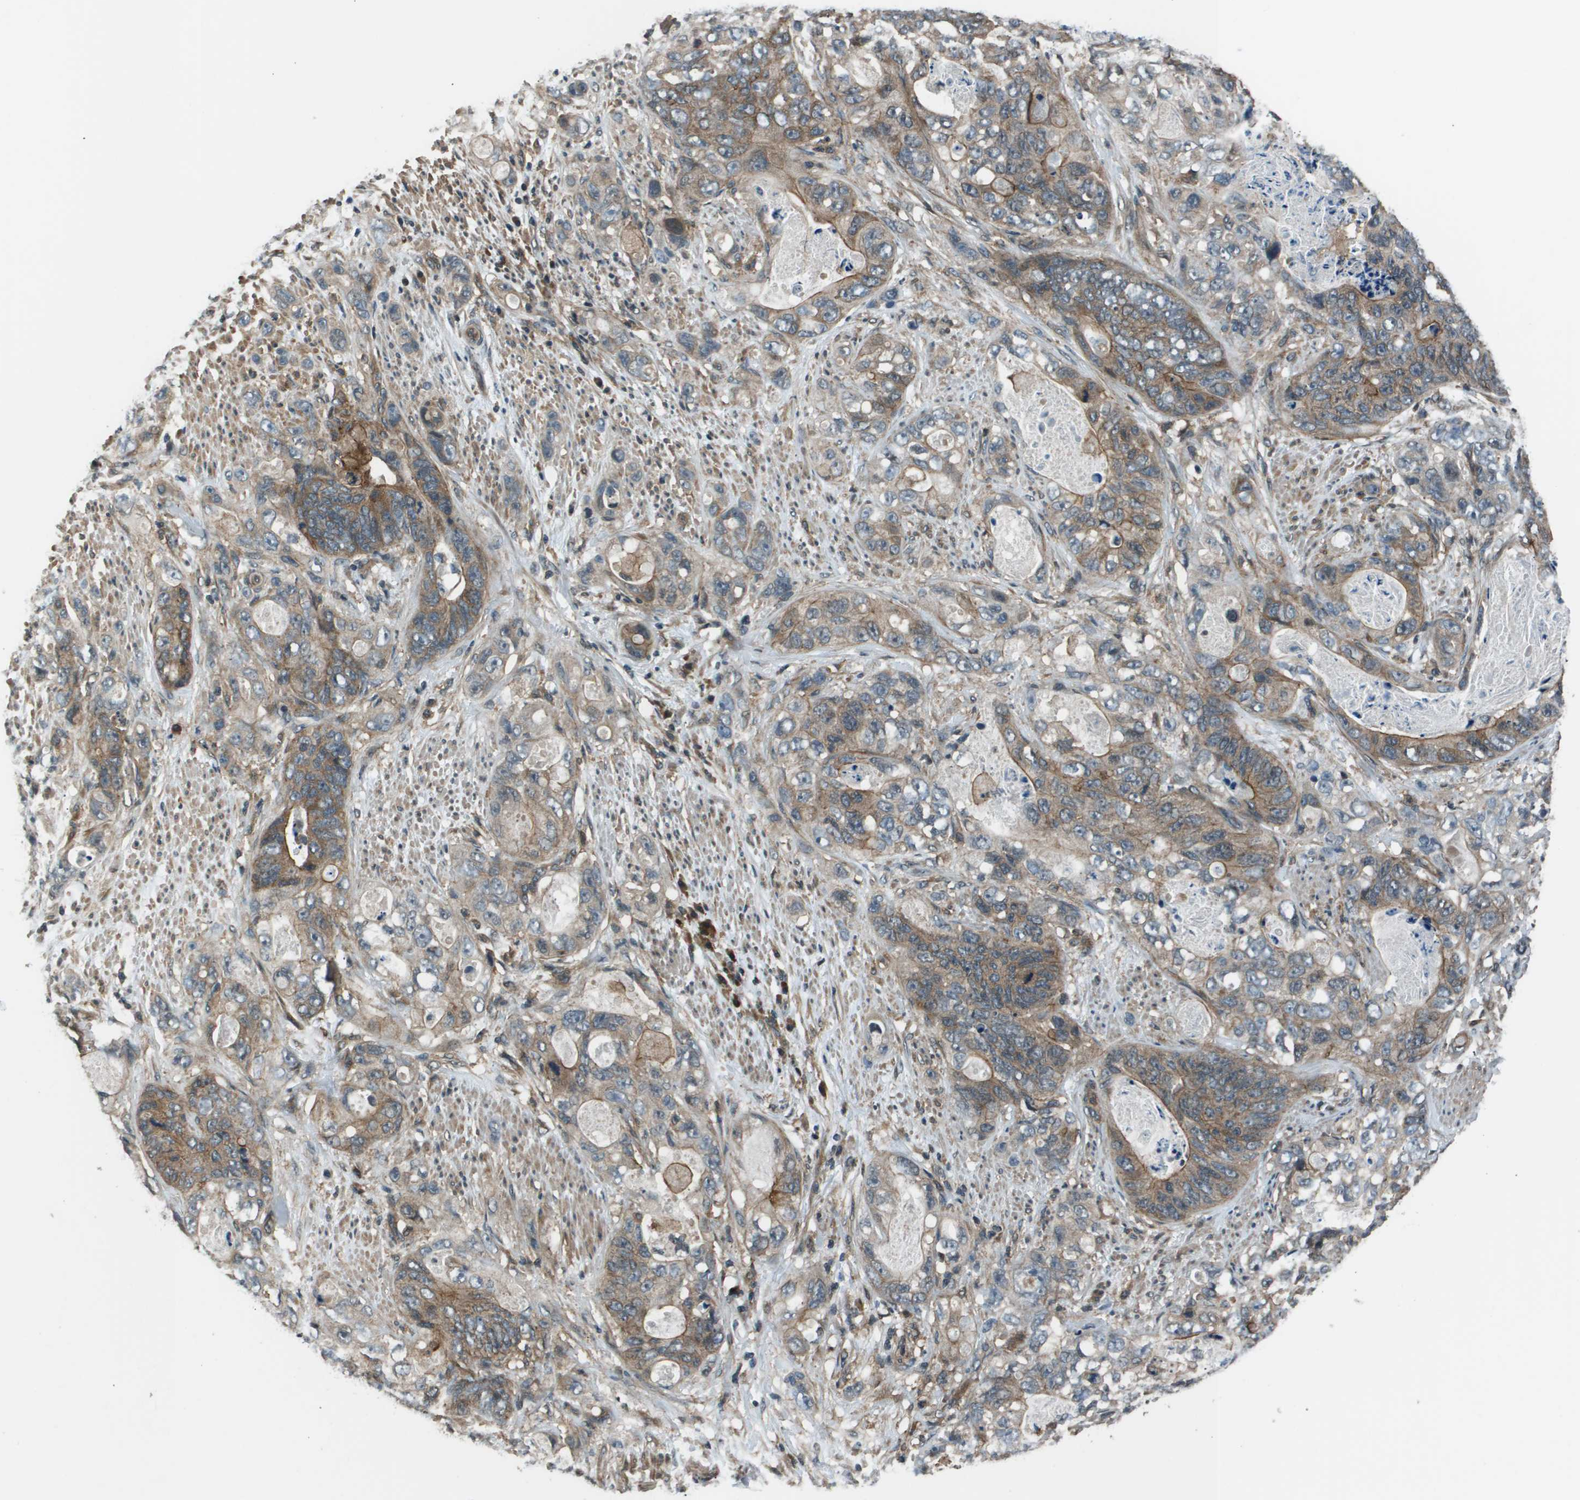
{"staining": {"intensity": "moderate", "quantity": ">75%", "location": "cytoplasmic/membranous"}, "tissue": "stomach cancer", "cell_type": "Tumor cells", "image_type": "cancer", "snomed": [{"axis": "morphology", "description": "Adenocarcinoma, NOS"}, {"axis": "topography", "description": "Stomach"}], "caption": "The micrograph reveals a brown stain indicating the presence of a protein in the cytoplasmic/membranous of tumor cells in stomach cancer (adenocarcinoma).", "gene": "ARHGEF11", "patient": {"sex": "female", "age": 89}}